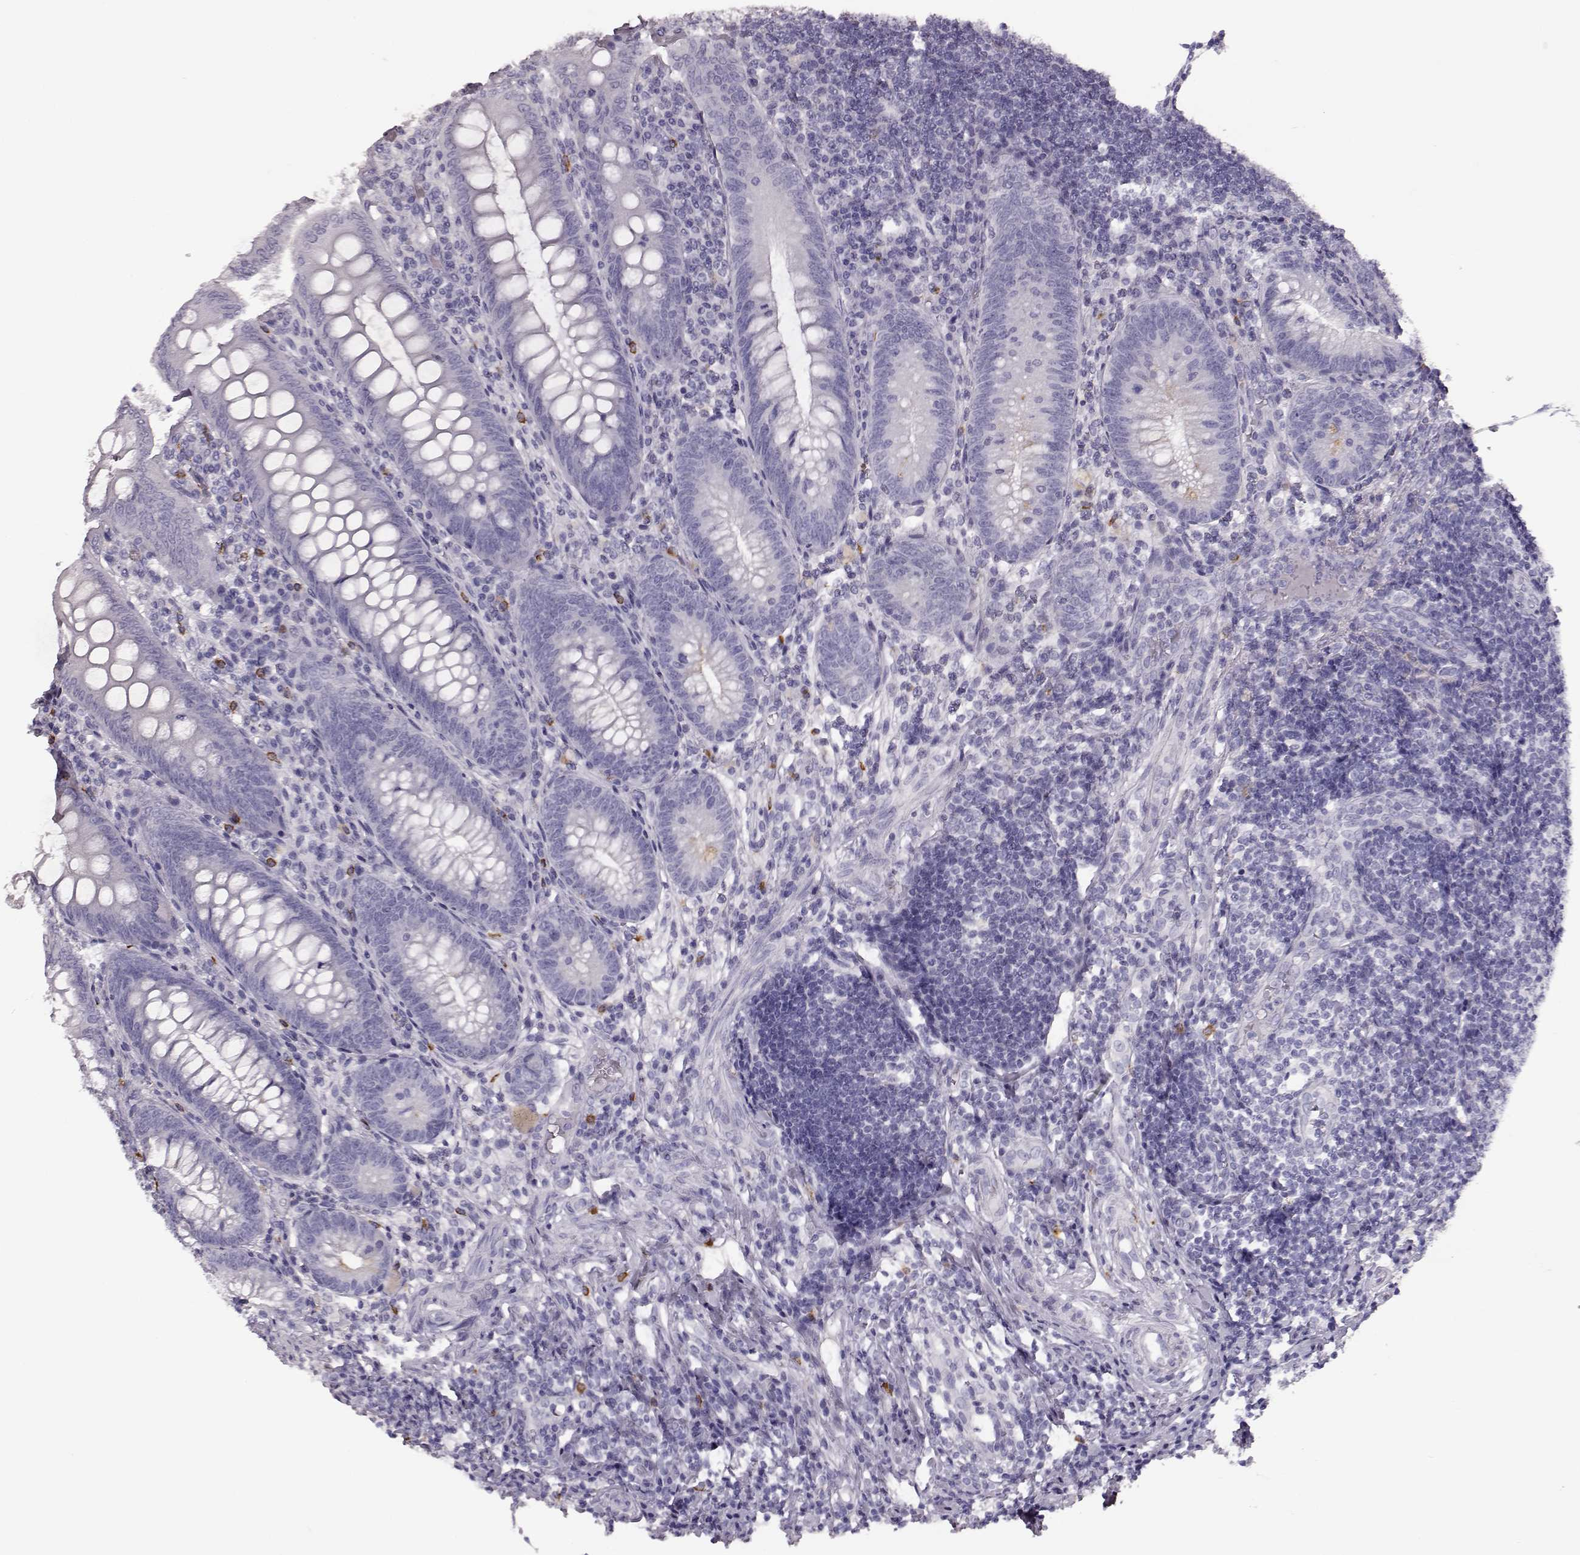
{"staining": {"intensity": "negative", "quantity": "none", "location": "none"}, "tissue": "appendix", "cell_type": "Glandular cells", "image_type": "normal", "snomed": [{"axis": "morphology", "description": "Normal tissue, NOS"}, {"axis": "morphology", "description": "Inflammation, NOS"}, {"axis": "topography", "description": "Appendix"}], "caption": "DAB immunohistochemical staining of unremarkable human appendix displays no significant expression in glandular cells. (IHC, brightfield microscopy, high magnification).", "gene": "NPTXR", "patient": {"sex": "male", "age": 16}}